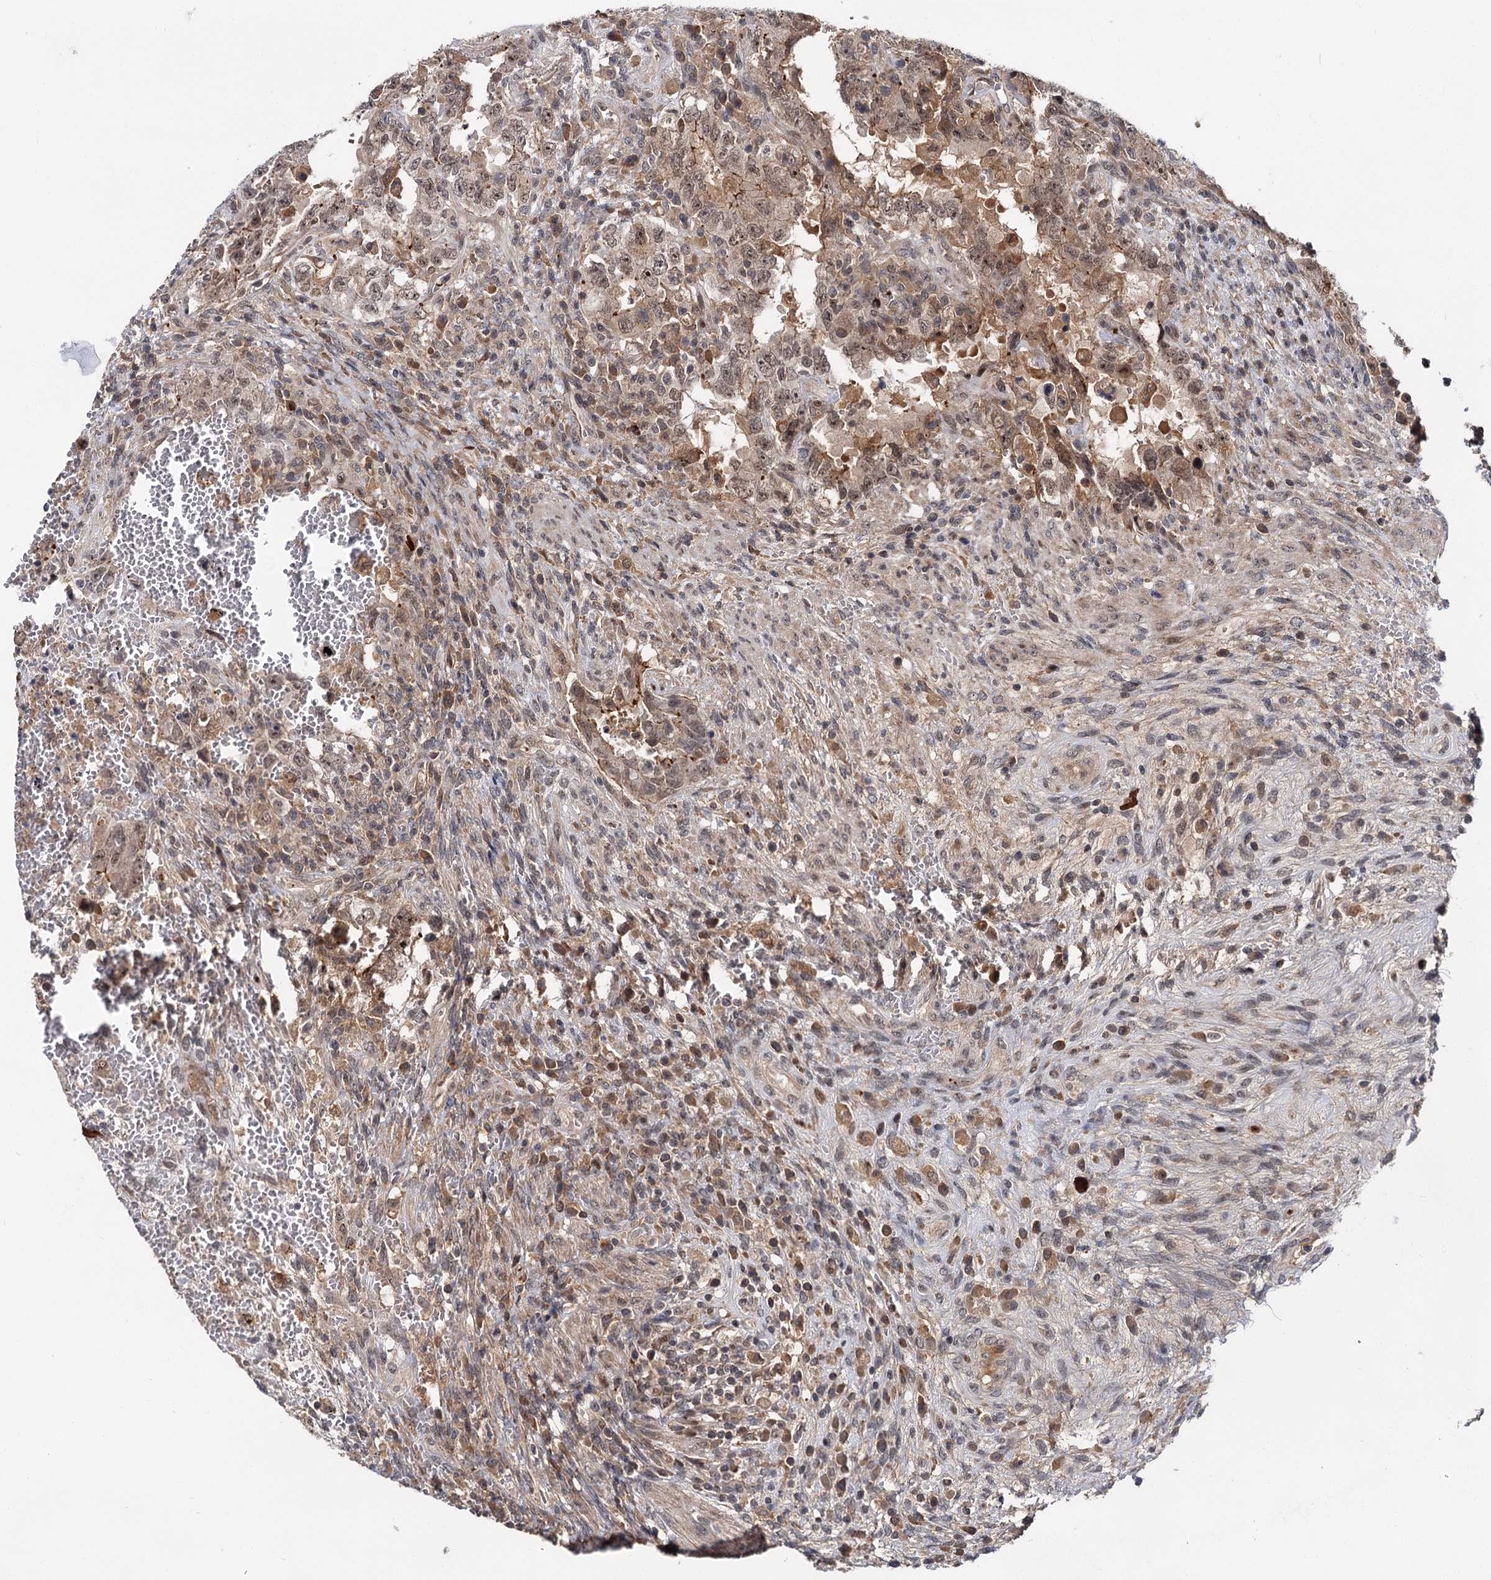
{"staining": {"intensity": "weak", "quantity": ">75%", "location": "cytoplasmic/membranous,nuclear"}, "tissue": "testis cancer", "cell_type": "Tumor cells", "image_type": "cancer", "snomed": [{"axis": "morphology", "description": "Carcinoma, Embryonal, NOS"}, {"axis": "topography", "description": "Testis"}], "caption": "Human embryonal carcinoma (testis) stained with a protein marker reveals weak staining in tumor cells.", "gene": "MBD6", "patient": {"sex": "male", "age": 26}}